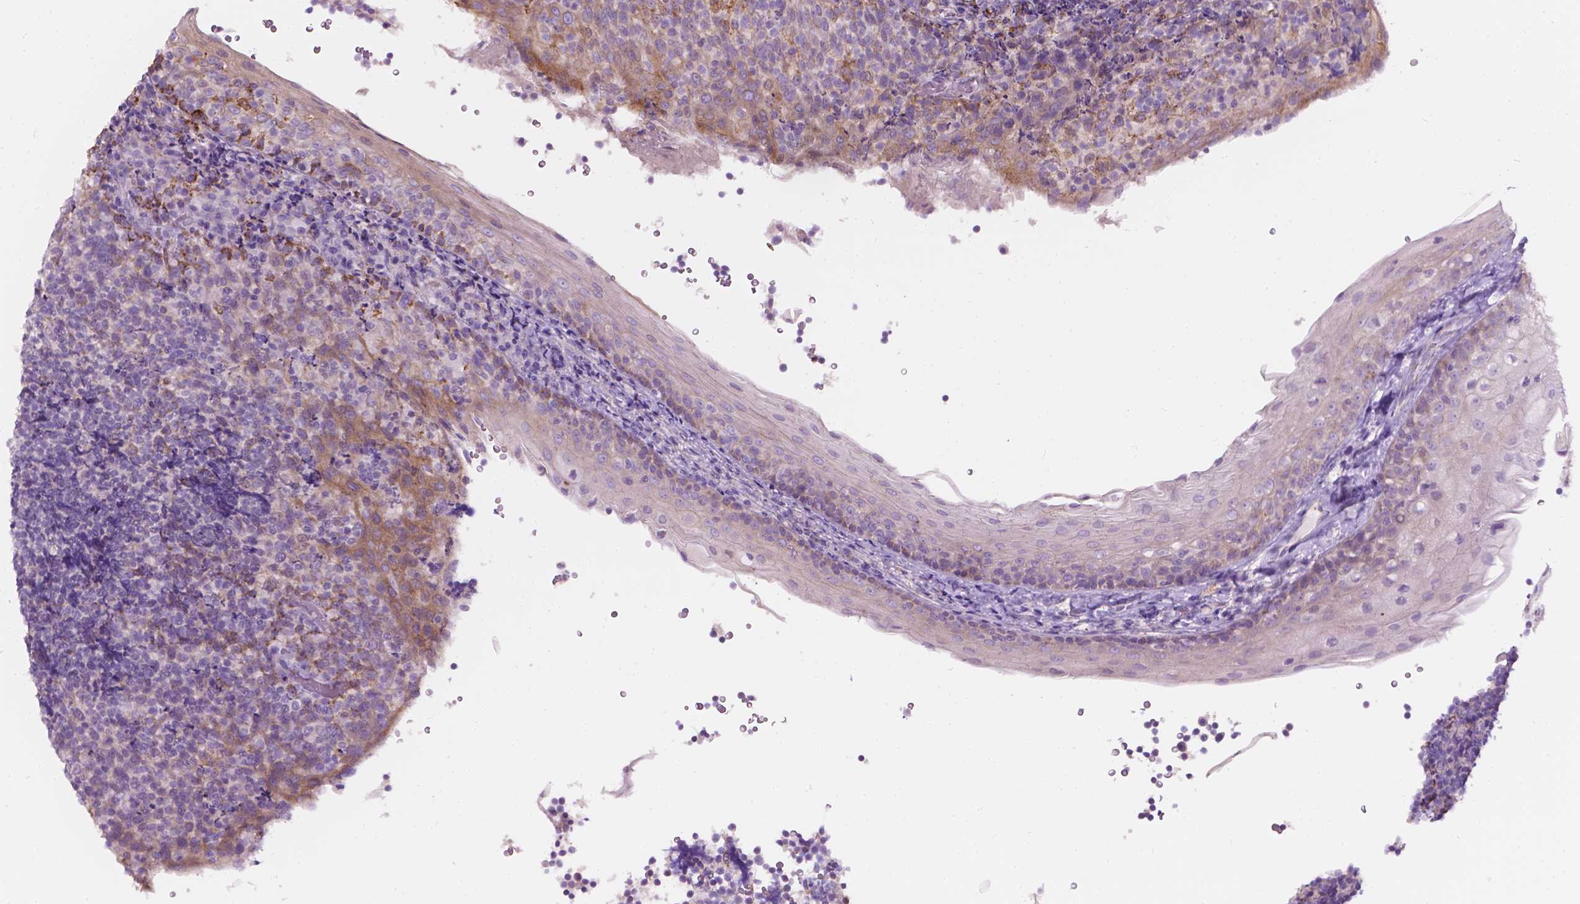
{"staining": {"intensity": "negative", "quantity": "none", "location": "none"}, "tissue": "tonsil", "cell_type": "Germinal center cells", "image_type": "normal", "snomed": [{"axis": "morphology", "description": "Normal tissue, NOS"}, {"axis": "topography", "description": "Tonsil"}], "caption": "An immunohistochemistry image of benign tonsil is shown. There is no staining in germinal center cells of tonsil.", "gene": "NOS1AP", "patient": {"sex": "female", "age": 10}}